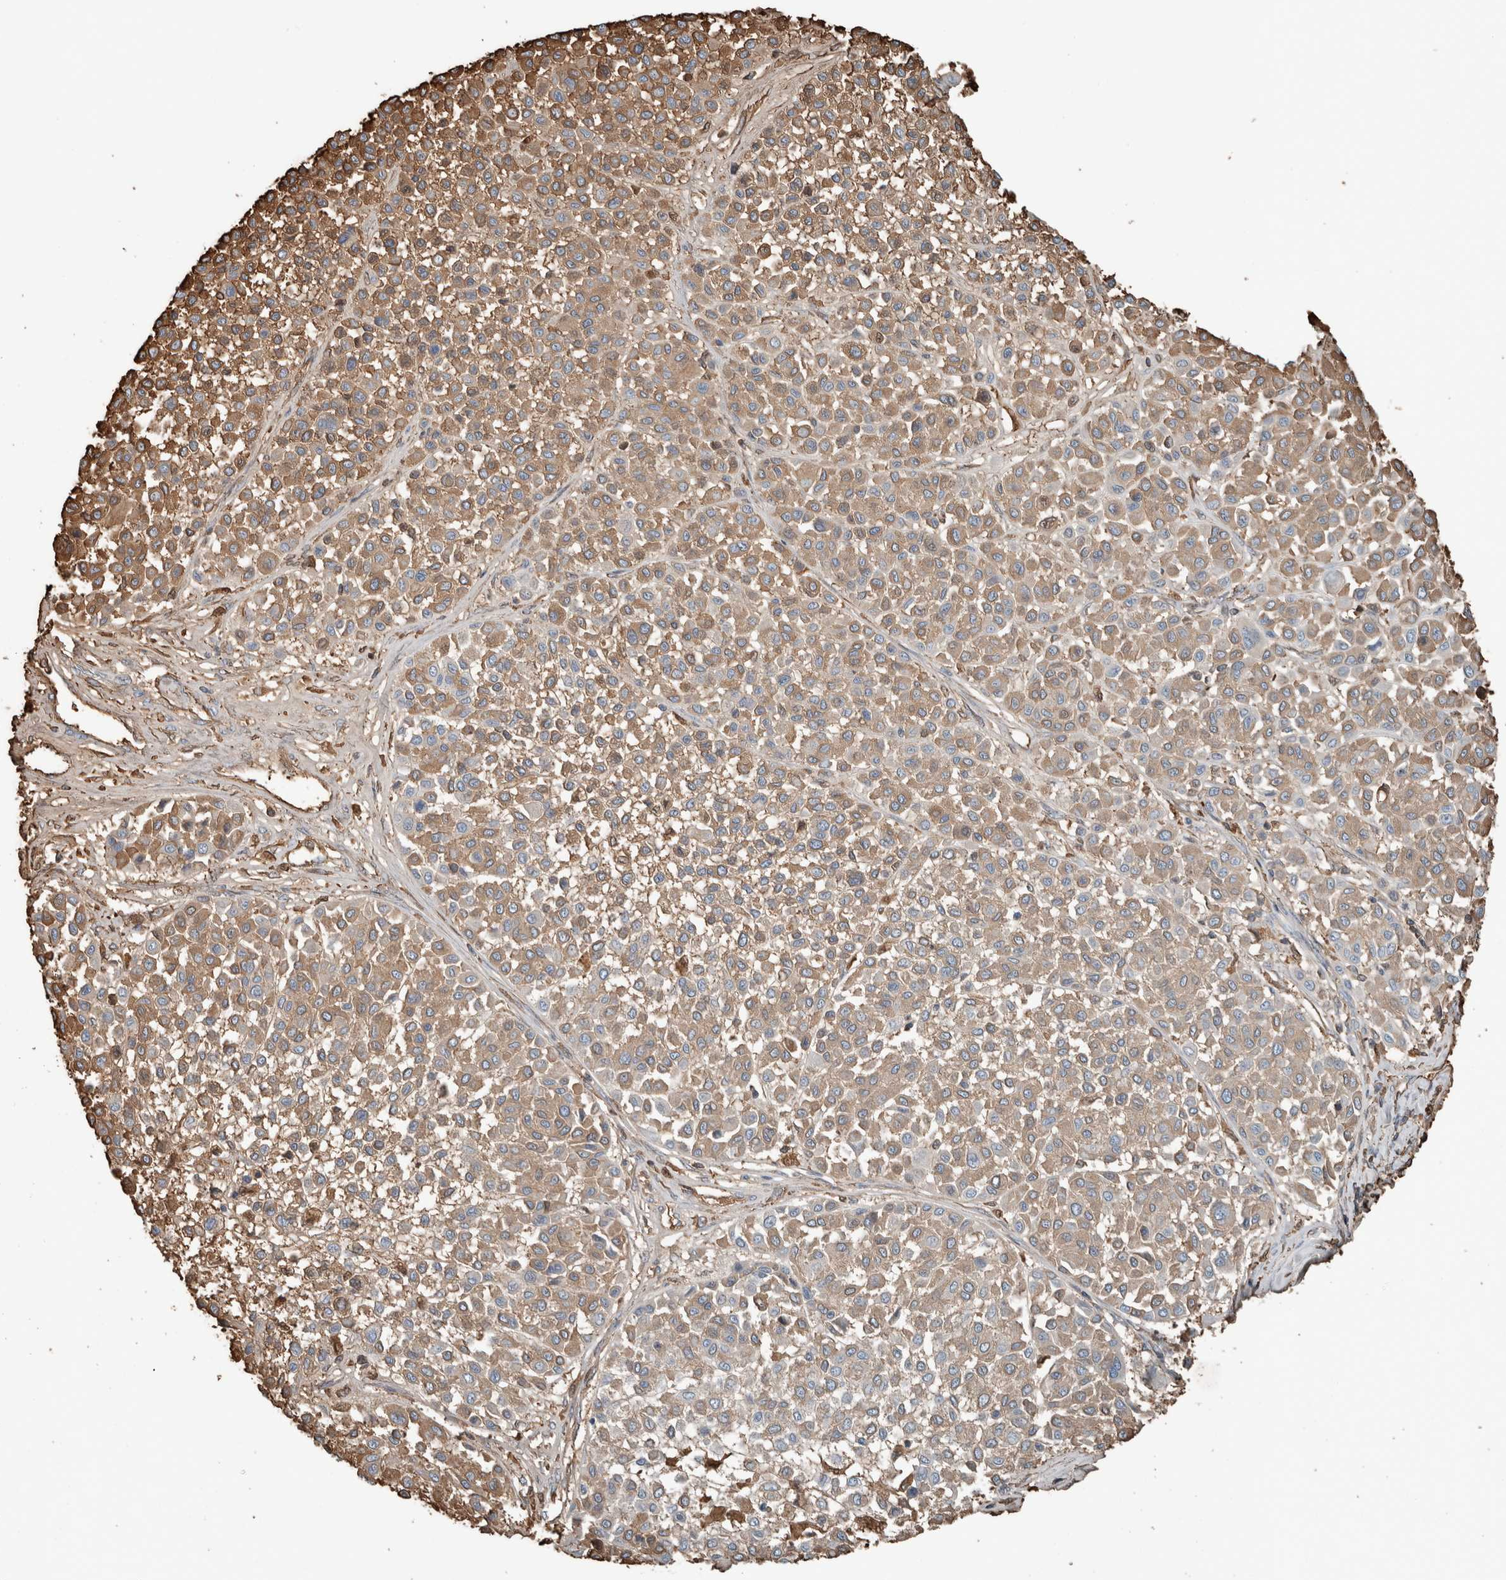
{"staining": {"intensity": "moderate", "quantity": ">75%", "location": "cytoplasmic/membranous"}, "tissue": "melanoma", "cell_type": "Tumor cells", "image_type": "cancer", "snomed": [{"axis": "morphology", "description": "Malignant melanoma, Metastatic site"}, {"axis": "topography", "description": "Soft tissue"}], "caption": "Immunohistochemistry (IHC) micrograph of neoplastic tissue: malignant melanoma (metastatic site) stained using immunohistochemistry exhibits medium levels of moderate protein expression localized specifically in the cytoplasmic/membranous of tumor cells, appearing as a cytoplasmic/membranous brown color.", "gene": "USP34", "patient": {"sex": "male", "age": 41}}